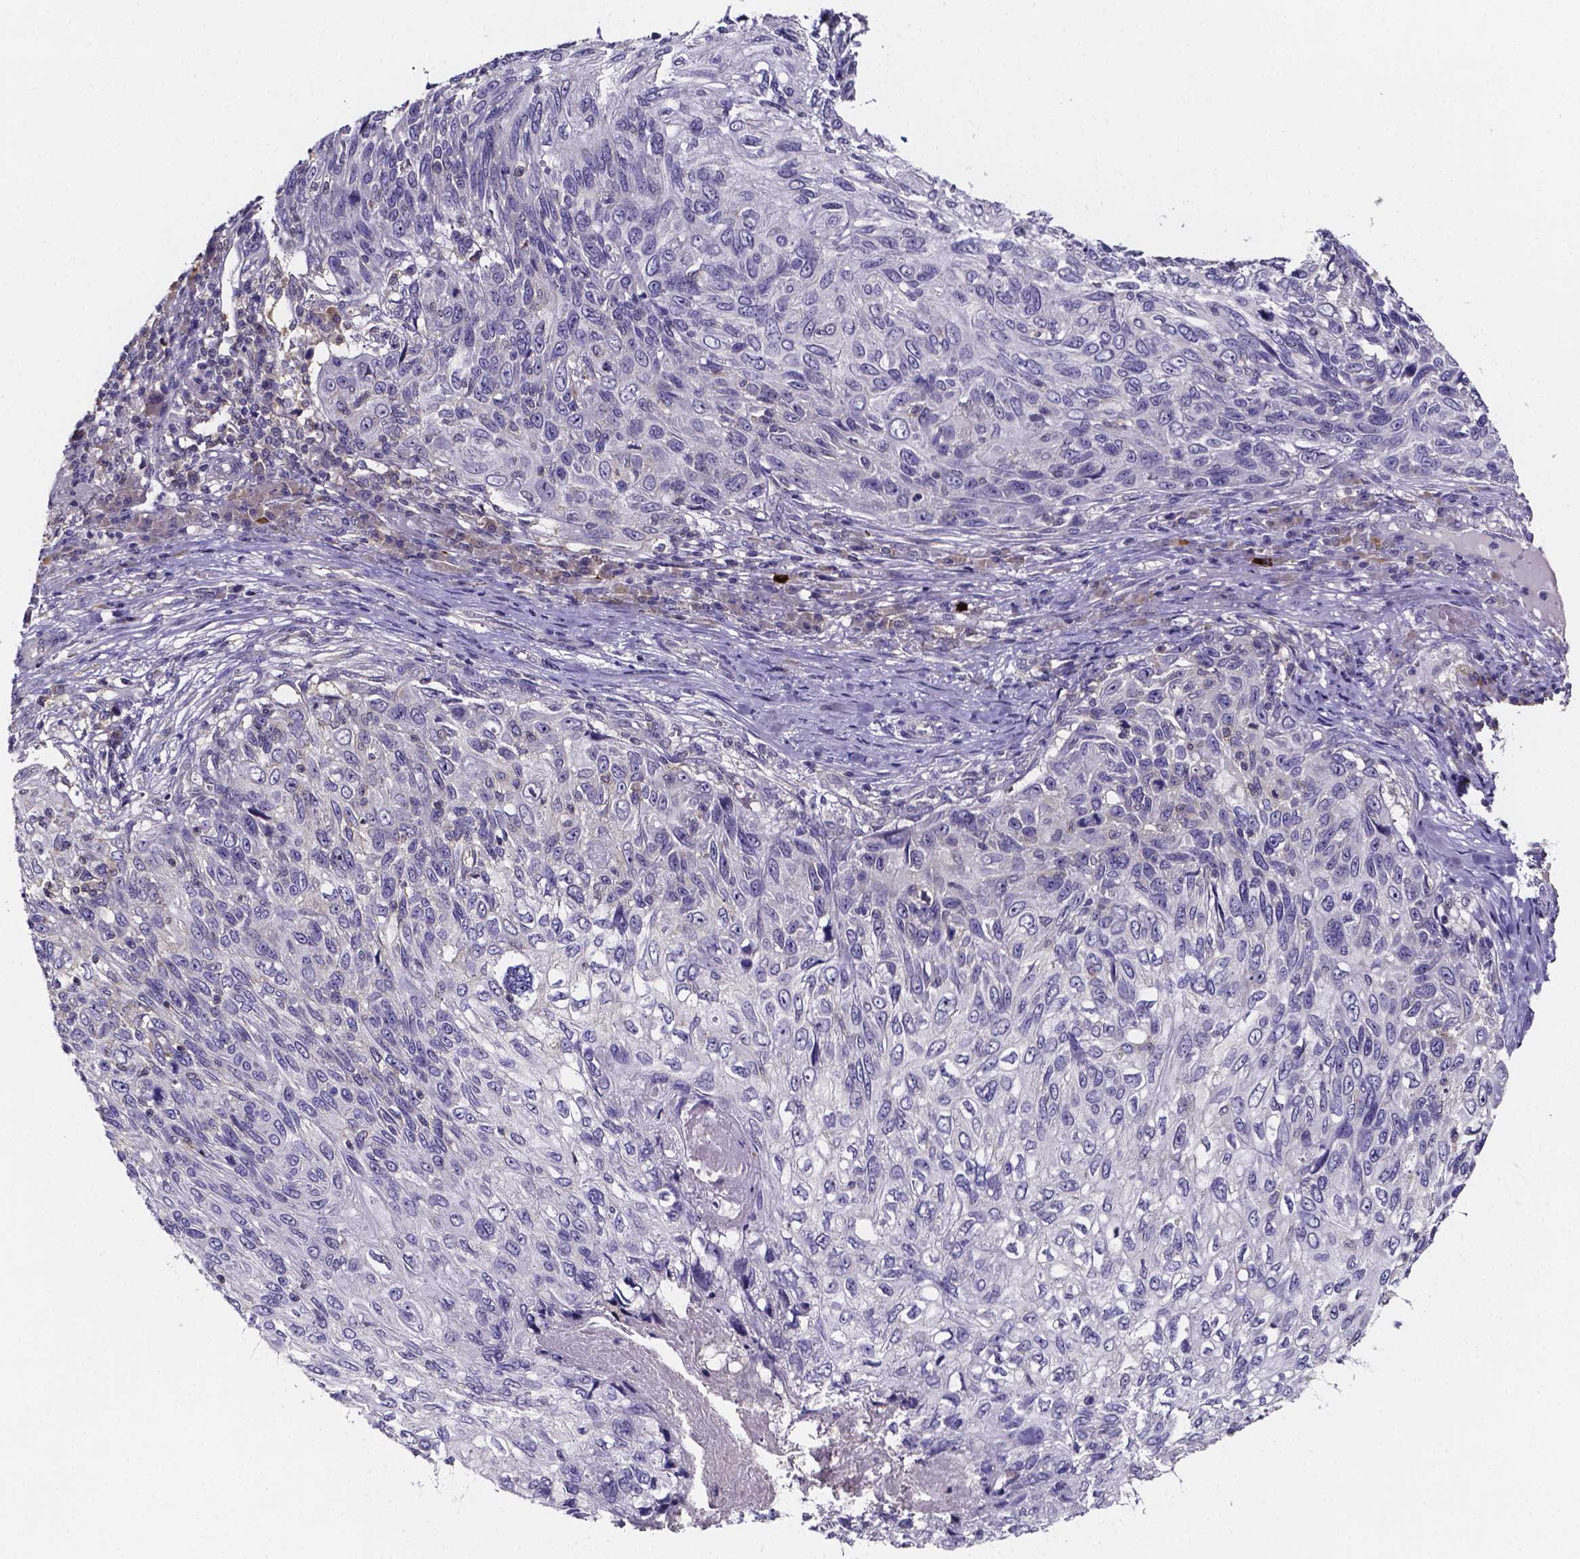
{"staining": {"intensity": "negative", "quantity": "none", "location": "none"}, "tissue": "skin cancer", "cell_type": "Tumor cells", "image_type": "cancer", "snomed": [{"axis": "morphology", "description": "Squamous cell carcinoma, NOS"}, {"axis": "topography", "description": "Skin"}], "caption": "Immunohistochemical staining of human squamous cell carcinoma (skin) reveals no significant positivity in tumor cells. (Brightfield microscopy of DAB (3,3'-diaminobenzidine) immunohistochemistry (IHC) at high magnification).", "gene": "SPOCD1", "patient": {"sex": "male", "age": 92}}